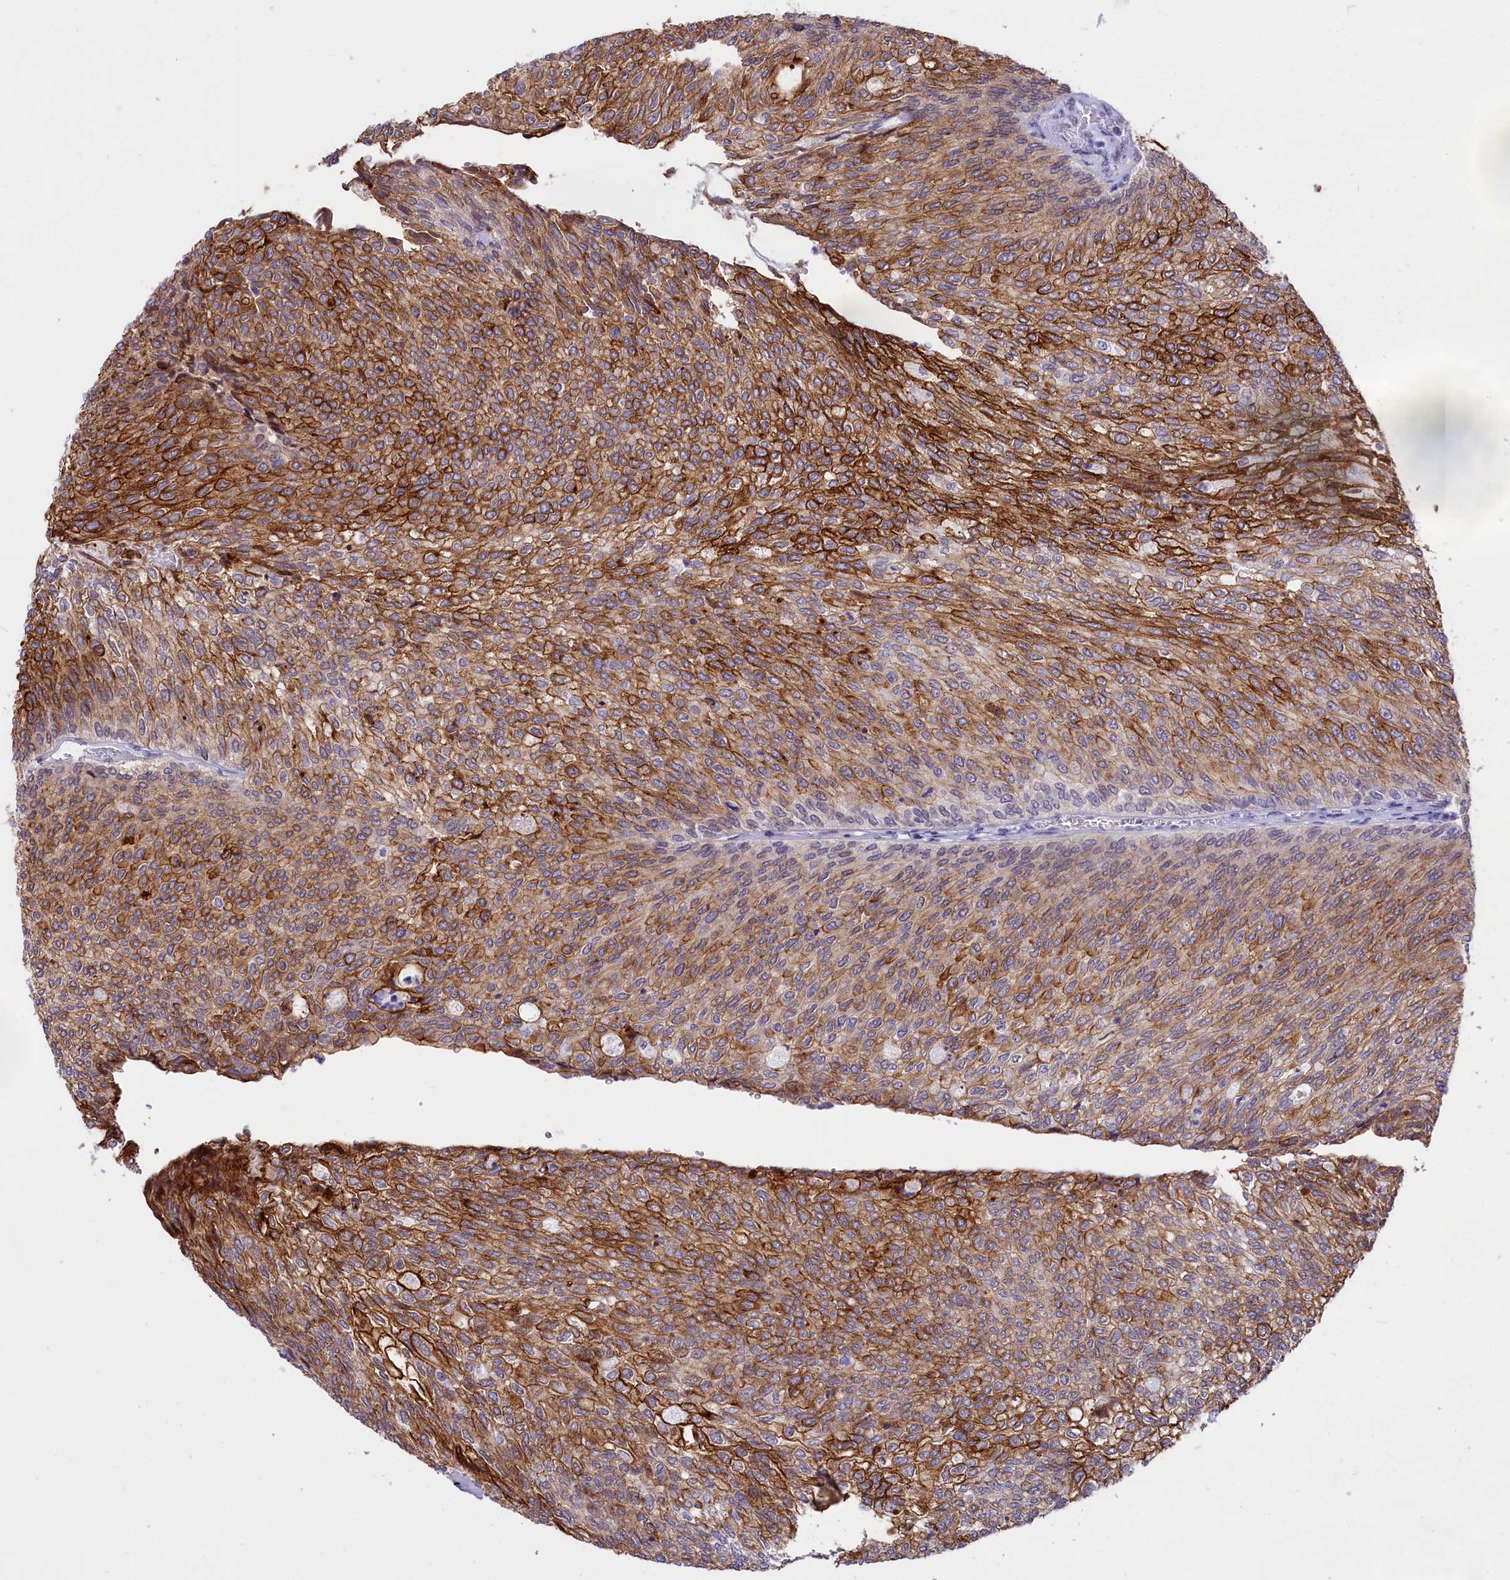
{"staining": {"intensity": "strong", "quantity": ">75%", "location": "cytoplasmic/membranous"}, "tissue": "urothelial cancer", "cell_type": "Tumor cells", "image_type": "cancer", "snomed": [{"axis": "morphology", "description": "Urothelial carcinoma, Low grade"}, {"axis": "topography", "description": "Urinary bladder"}], "caption": "Immunohistochemistry photomicrograph of neoplastic tissue: human low-grade urothelial carcinoma stained using IHC demonstrates high levels of strong protein expression localized specifically in the cytoplasmic/membranous of tumor cells, appearing as a cytoplasmic/membranous brown color.", "gene": "SPIRE2", "patient": {"sex": "female", "age": 79}}